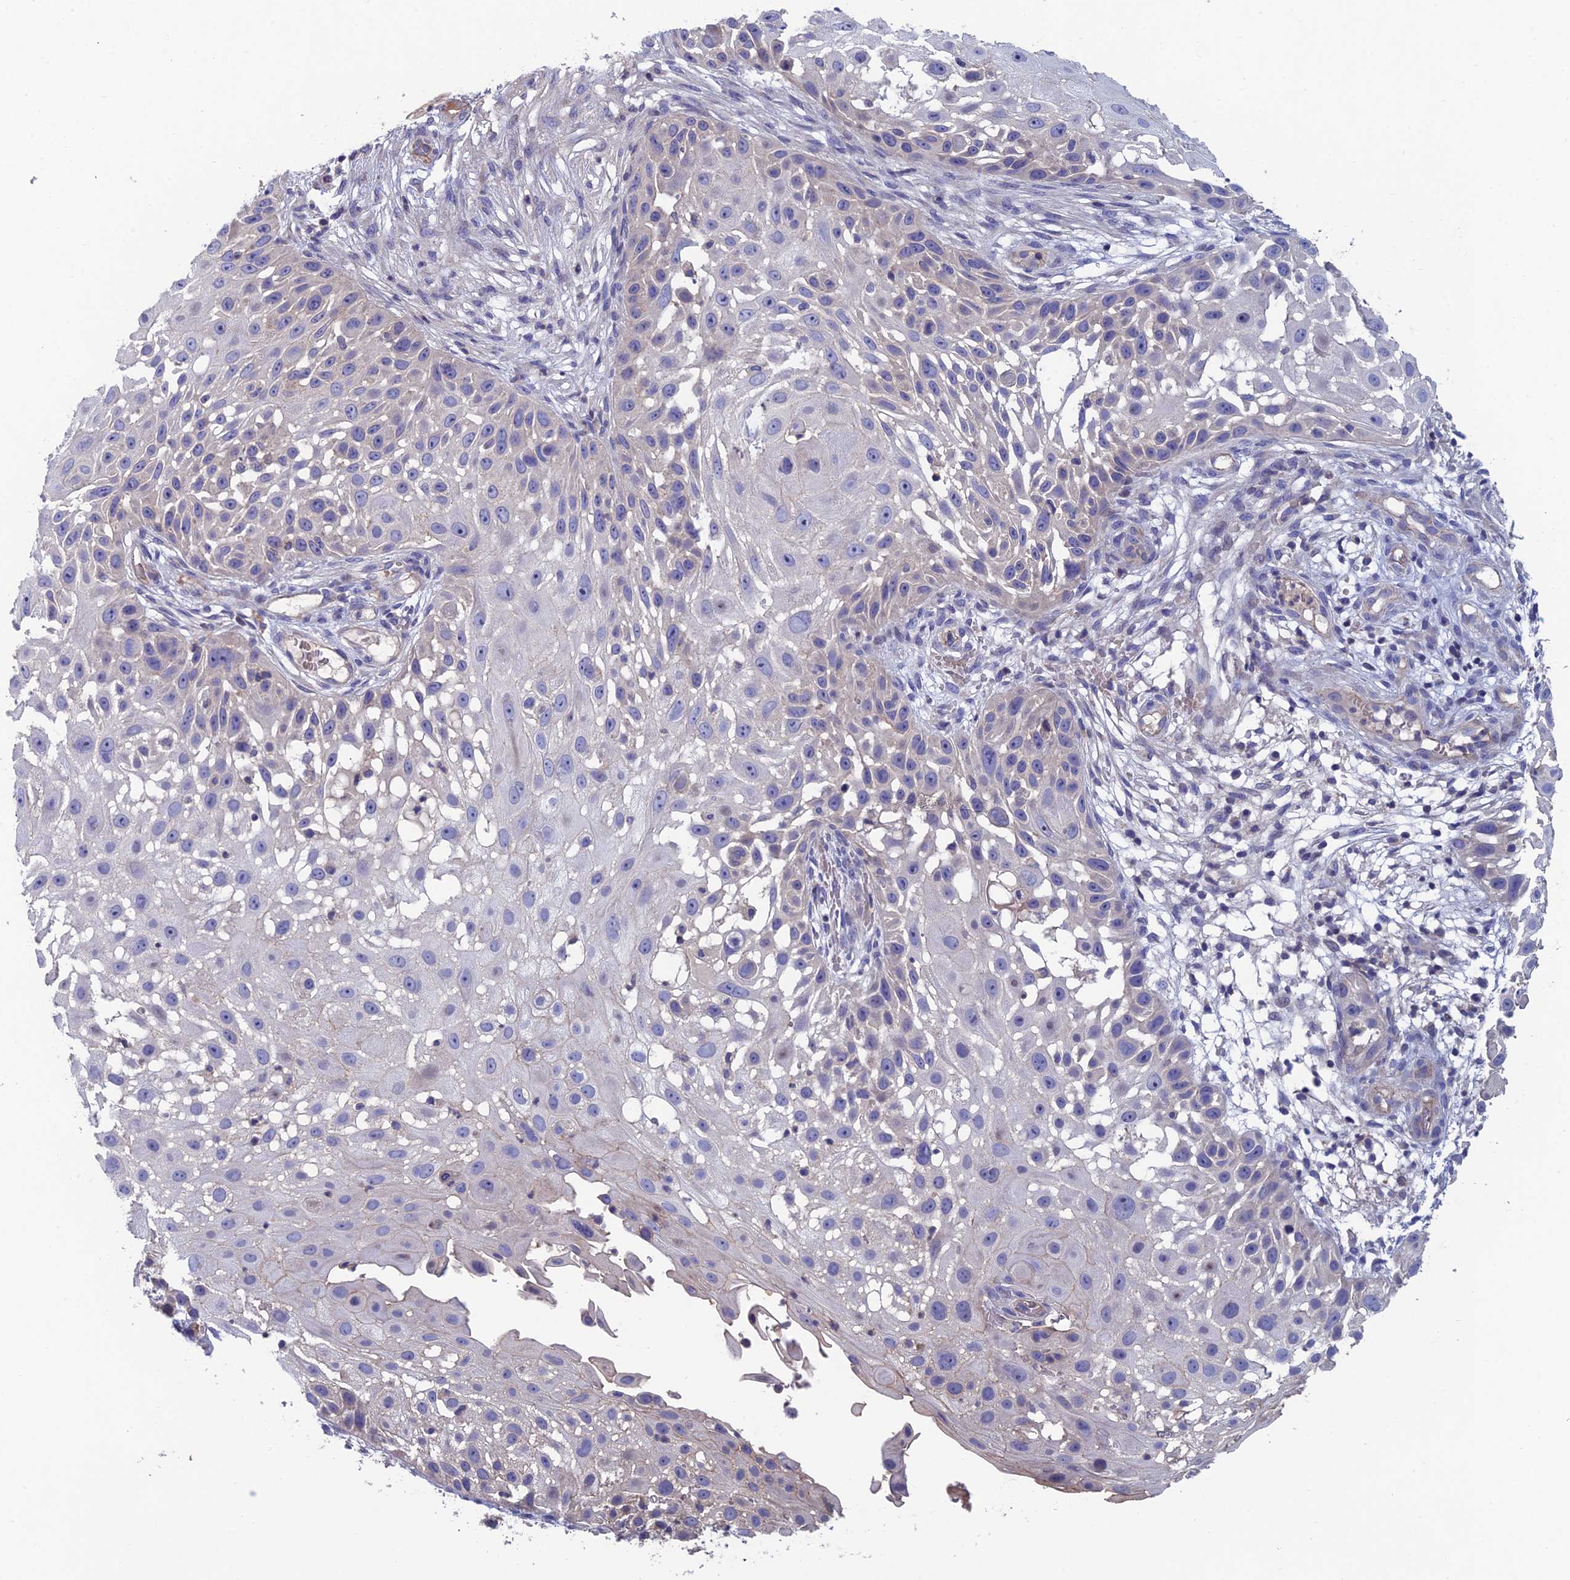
{"staining": {"intensity": "negative", "quantity": "none", "location": "none"}, "tissue": "skin cancer", "cell_type": "Tumor cells", "image_type": "cancer", "snomed": [{"axis": "morphology", "description": "Squamous cell carcinoma, NOS"}, {"axis": "topography", "description": "Skin"}], "caption": "DAB immunohistochemical staining of squamous cell carcinoma (skin) reveals no significant positivity in tumor cells.", "gene": "USP37", "patient": {"sex": "female", "age": 44}}